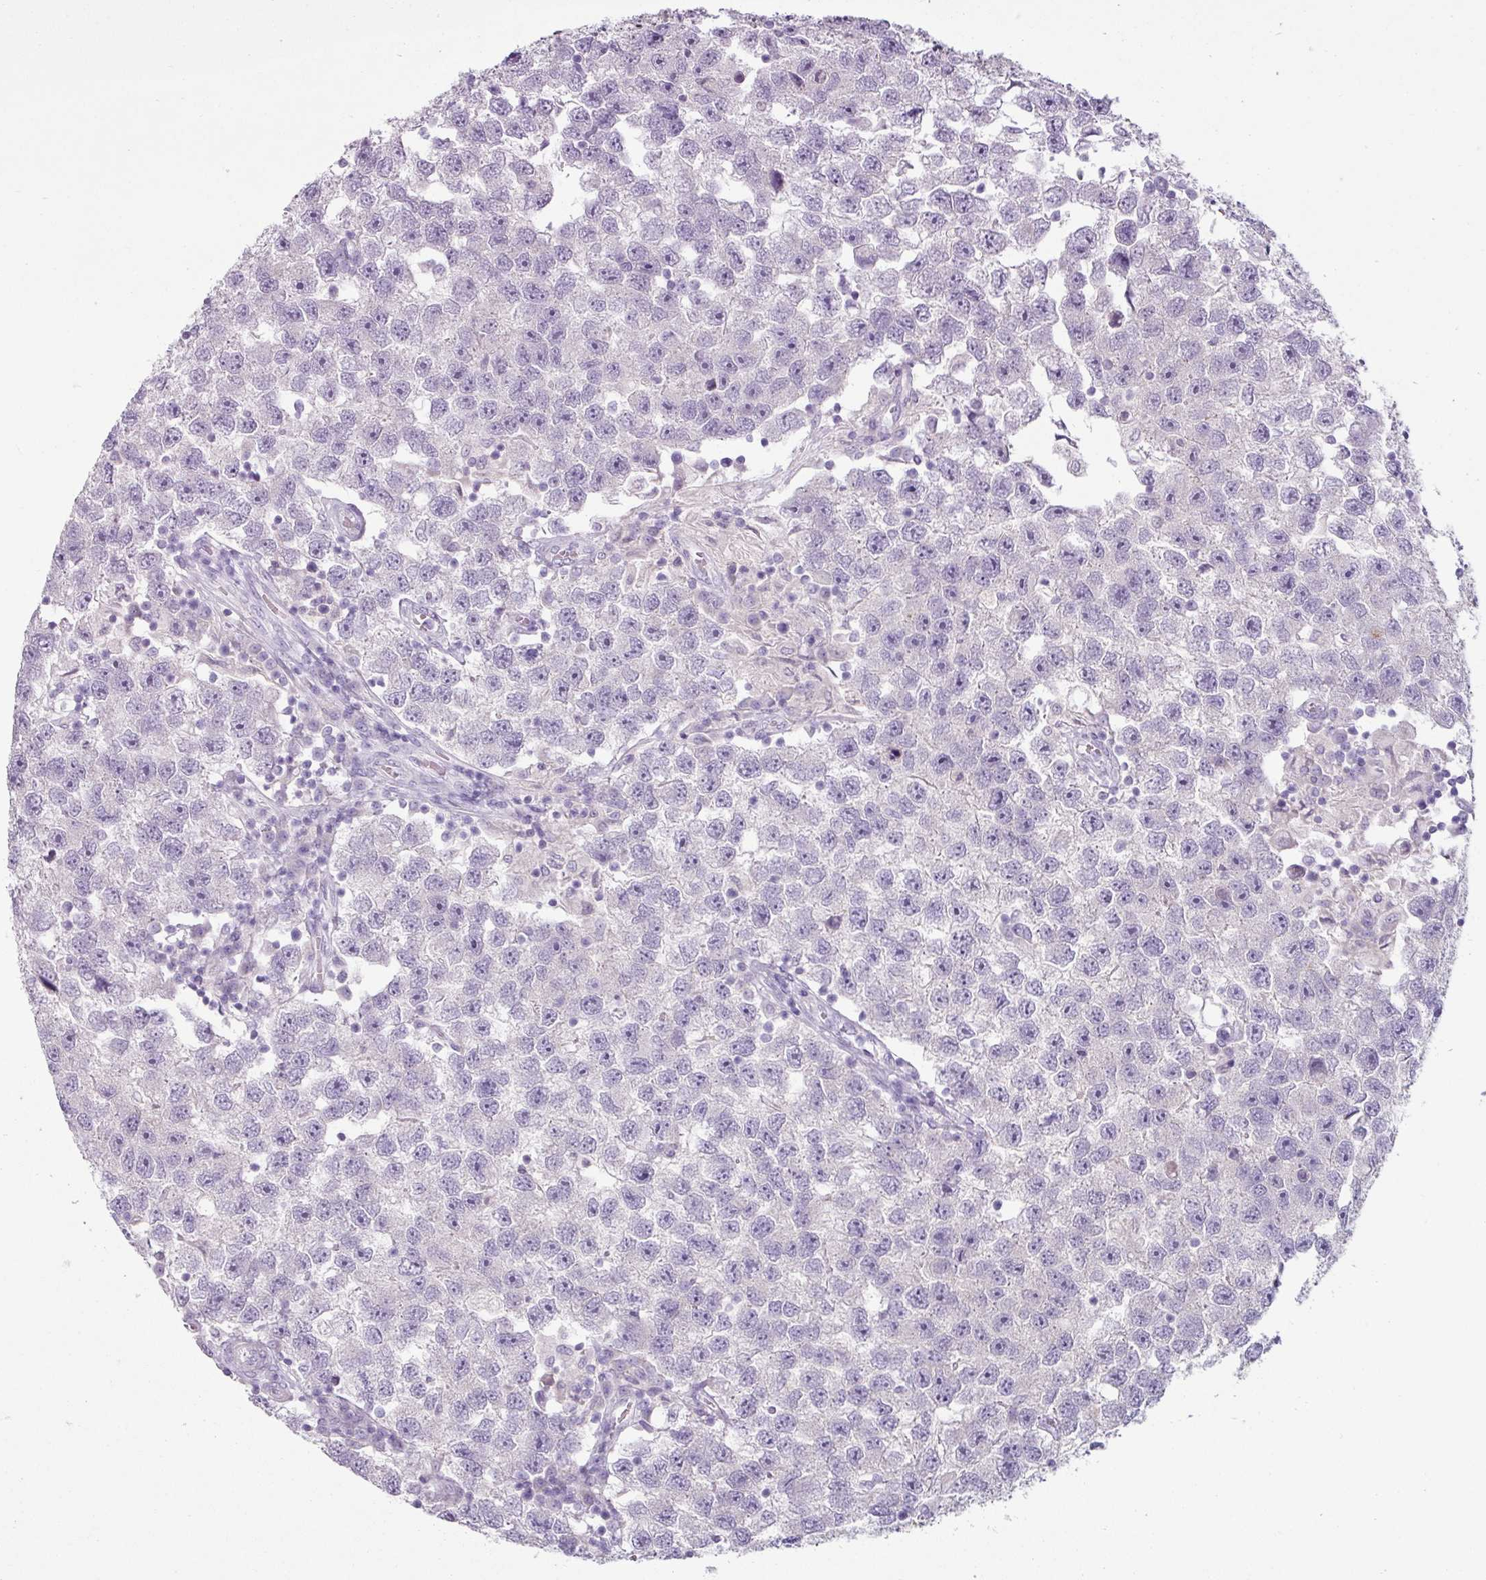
{"staining": {"intensity": "negative", "quantity": "none", "location": "none"}, "tissue": "testis cancer", "cell_type": "Tumor cells", "image_type": "cancer", "snomed": [{"axis": "morphology", "description": "Seminoma, NOS"}, {"axis": "topography", "description": "Testis"}], "caption": "A high-resolution micrograph shows immunohistochemistry (IHC) staining of testis cancer, which demonstrates no significant expression in tumor cells. Brightfield microscopy of immunohistochemistry (IHC) stained with DAB (brown) and hematoxylin (blue), captured at high magnification.", "gene": "MTMR14", "patient": {"sex": "male", "age": 26}}